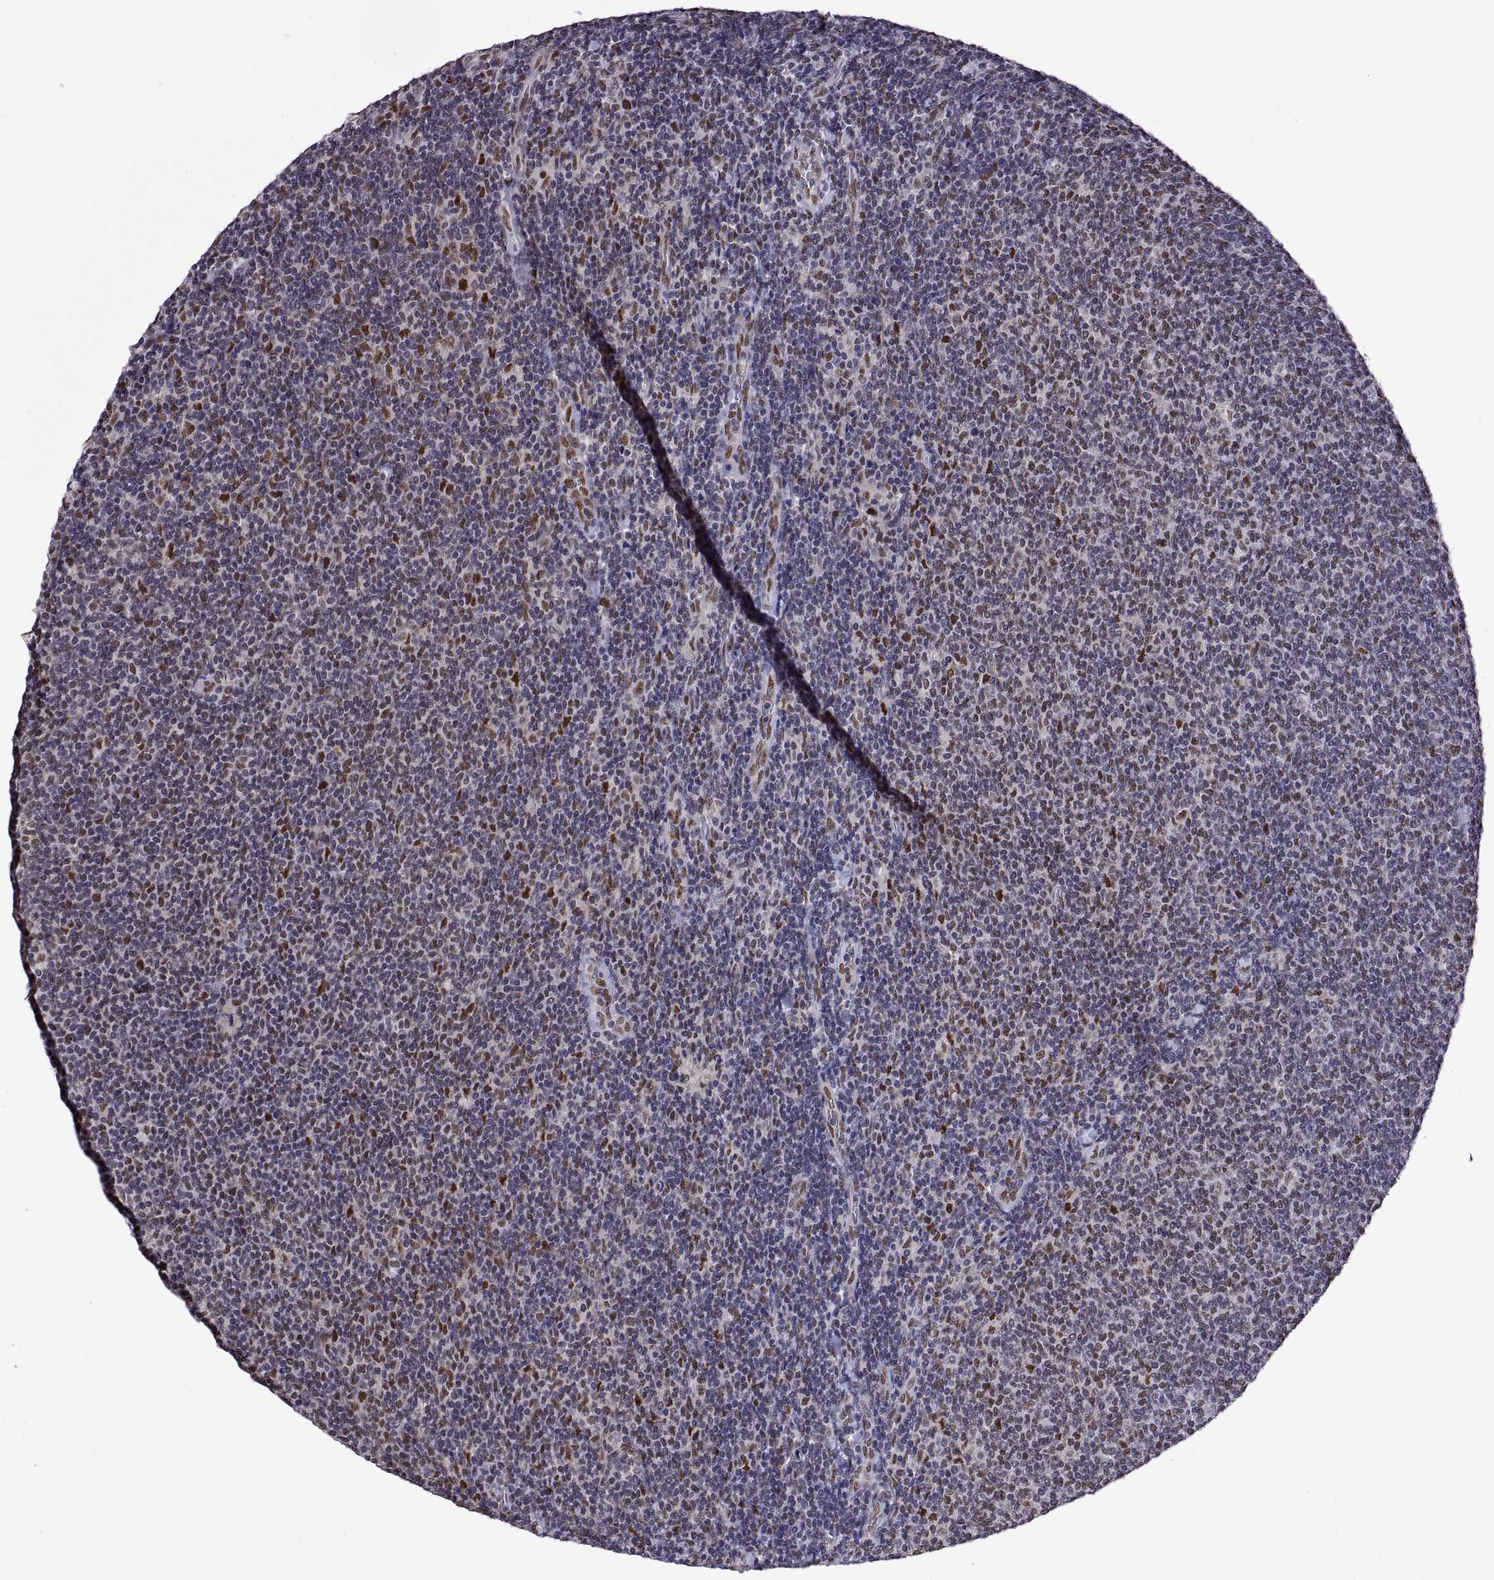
{"staining": {"intensity": "negative", "quantity": "none", "location": "none"}, "tissue": "lymphoma", "cell_type": "Tumor cells", "image_type": "cancer", "snomed": [{"axis": "morphology", "description": "Malignant lymphoma, non-Hodgkin's type, Low grade"}, {"axis": "topography", "description": "Lymph node"}], "caption": "Protein analysis of malignant lymphoma, non-Hodgkin's type (low-grade) displays no significant expression in tumor cells.", "gene": "NR4A1", "patient": {"sex": "male", "age": 52}}